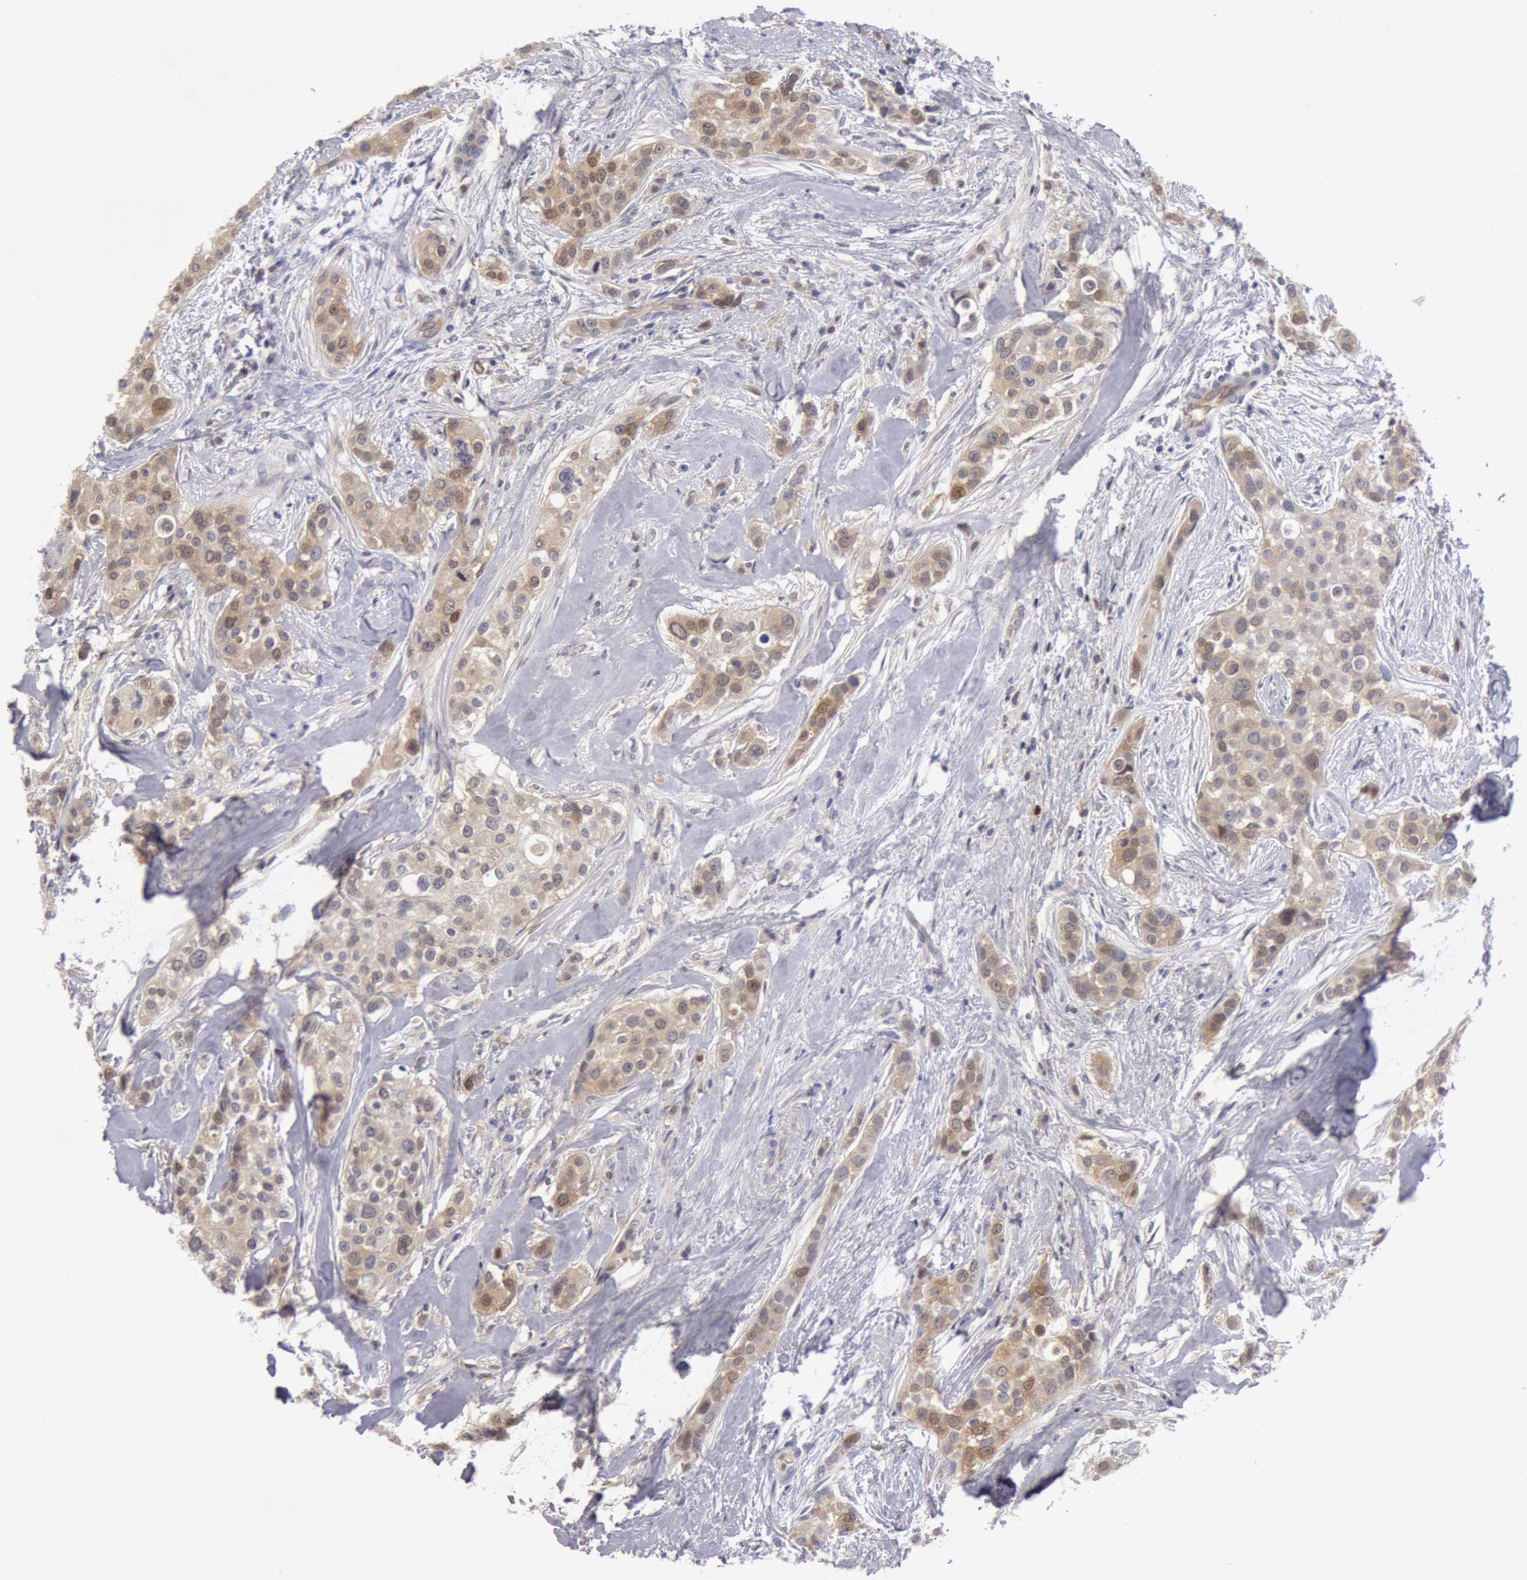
{"staining": {"intensity": "weak", "quantity": "<25%", "location": "cytoplasmic/membranous,nuclear"}, "tissue": "breast cancer", "cell_type": "Tumor cells", "image_type": "cancer", "snomed": [{"axis": "morphology", "description": "Duct carcinoma"}, {"axis": "topography", "description": "Breast"}], "caption": "Tumor cells show no significant protein expression in intraductal carcinoma (breast).", "gene": "TXNRD1", "patient": {"sex": "female", "age": 45}}